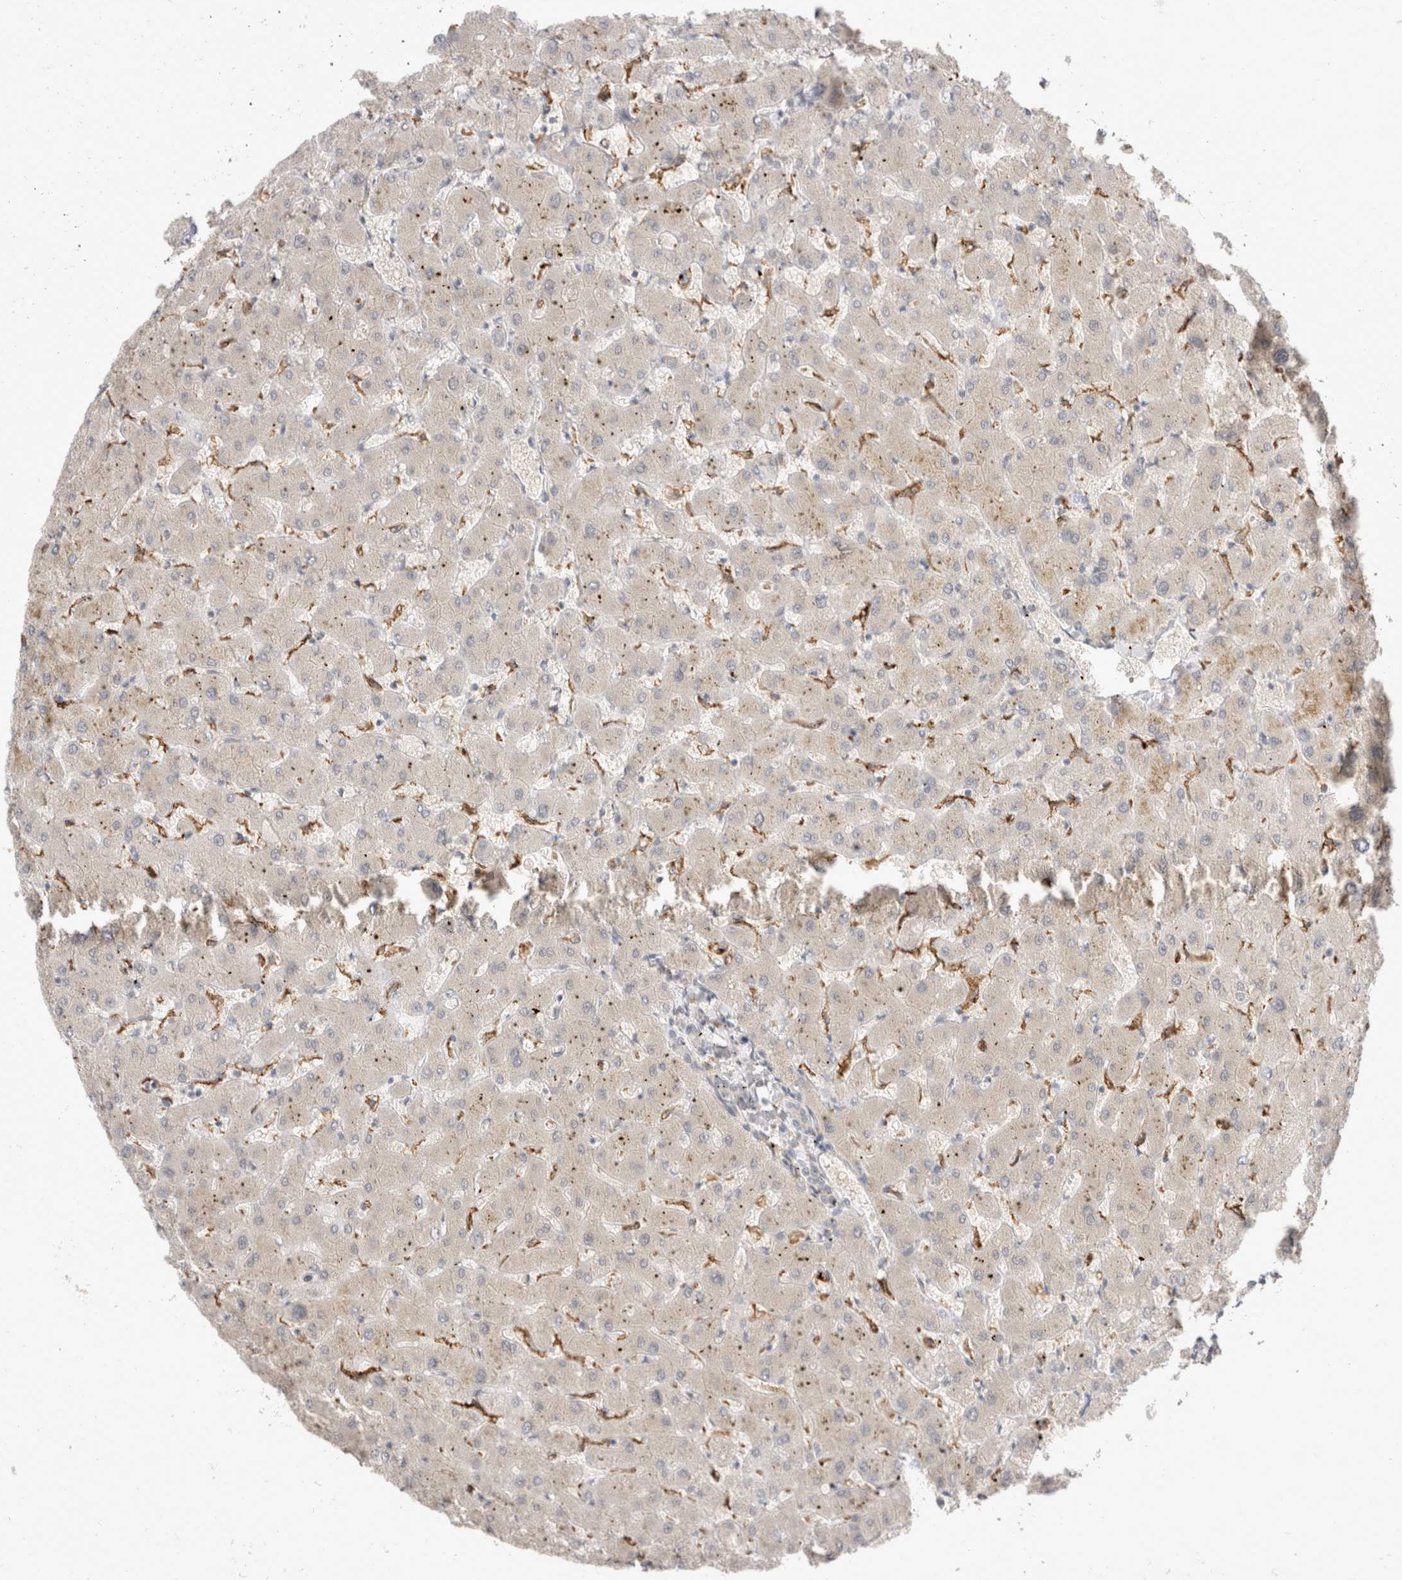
{"staining": {"intensity": "negative", "quantity": "none", "location": "none"}, "tissue": "liver", "cell_type": "Cholangiocytes", "image_type": "normal", "snomed": [{"axis": "morphology", "description": "Normal tissue, NOS"}, {"axis": "topography", "description": "Liver"}], "caption": "Protein analysis of unremarkable liver reveals no significant expression in cholangiocytes. Nuclei are stained in blue.", "gene": "TOM1L2", "patient": {"sex": "female", "age": 63}}